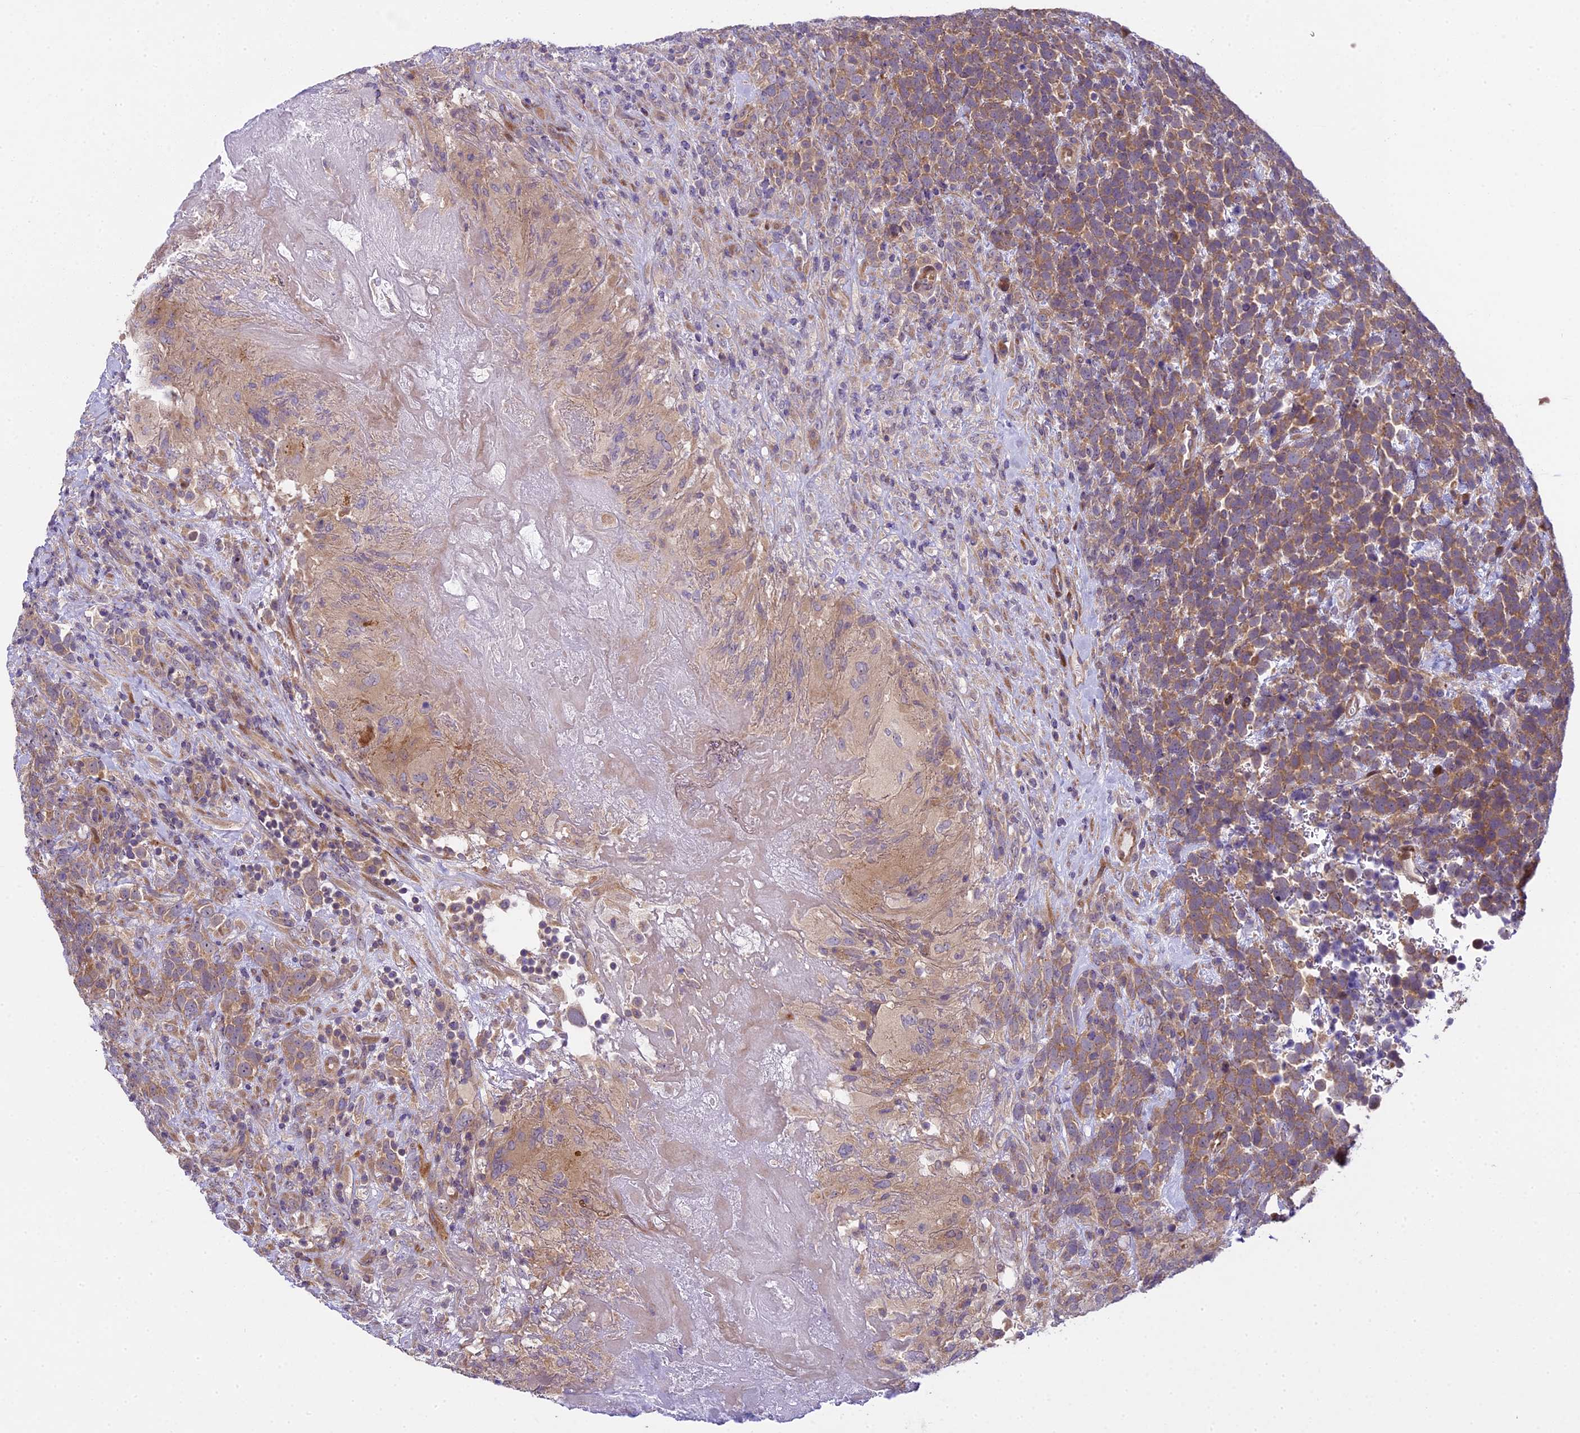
{"staining": {"intensity": "moderate", "quantity": ">75%", "location": "cytoplasmic/membranous"}, "tissue": "urothelial cancer", "cell_type": "Tumor cells", "image_type": "cancer", "snomed": [{"axis": "morphology", "description": "Urothelial carcinoma, High grade"}, {"axis": "topography", "description": "Urinary bladder"}], "caption": "Urothelial cancer stained with DAB immunohistochemistry displays medium levels of moderate cytoplasmic/membranous staining in about >75% of tumor cells. (brown staining indicates protein expression, while blue staining denotes nuclei).", "gene": "SPIRE1", "patient": {"sex": "female", "age": 82}}